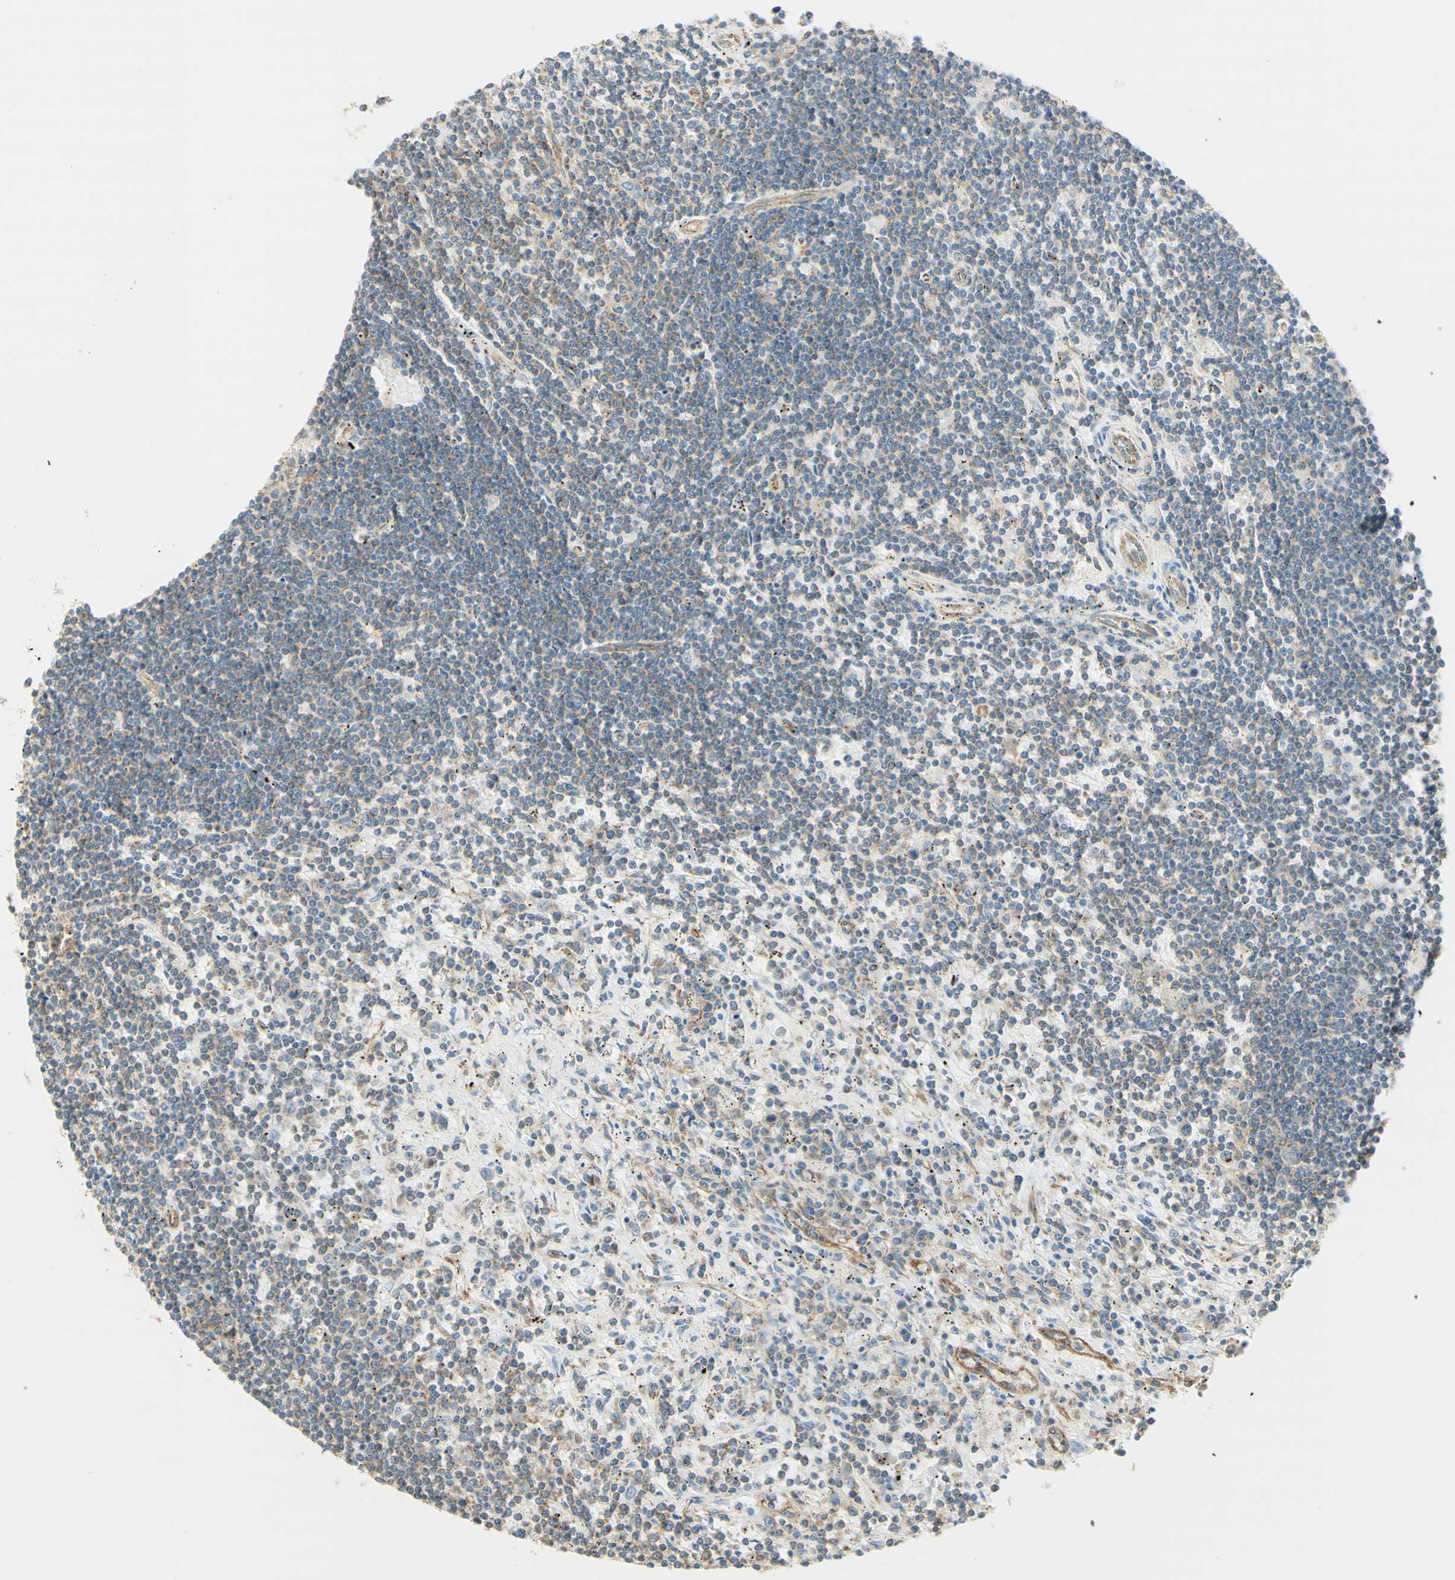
{"staining": {"intensity": "negative", "quantity": "none", "location": "none"}, "tissue": "lymphoma", "cell_type": "Tumor cells", "image_type": "cancer", "snomed": [{"axis": "morphology", "description": "Malignant lymphoma, non-Hodgkin's type, Low grade"}, {"axis": "topography", "description": "Spleen"}], "caption": "Immunohistochemical staining of human low-grade malignant lymphoma, non-Hodgkin's type shows no significant positivity in tumor cells.", "gene": "CLTC", "patient": {"sex": "male", "age": 76}}